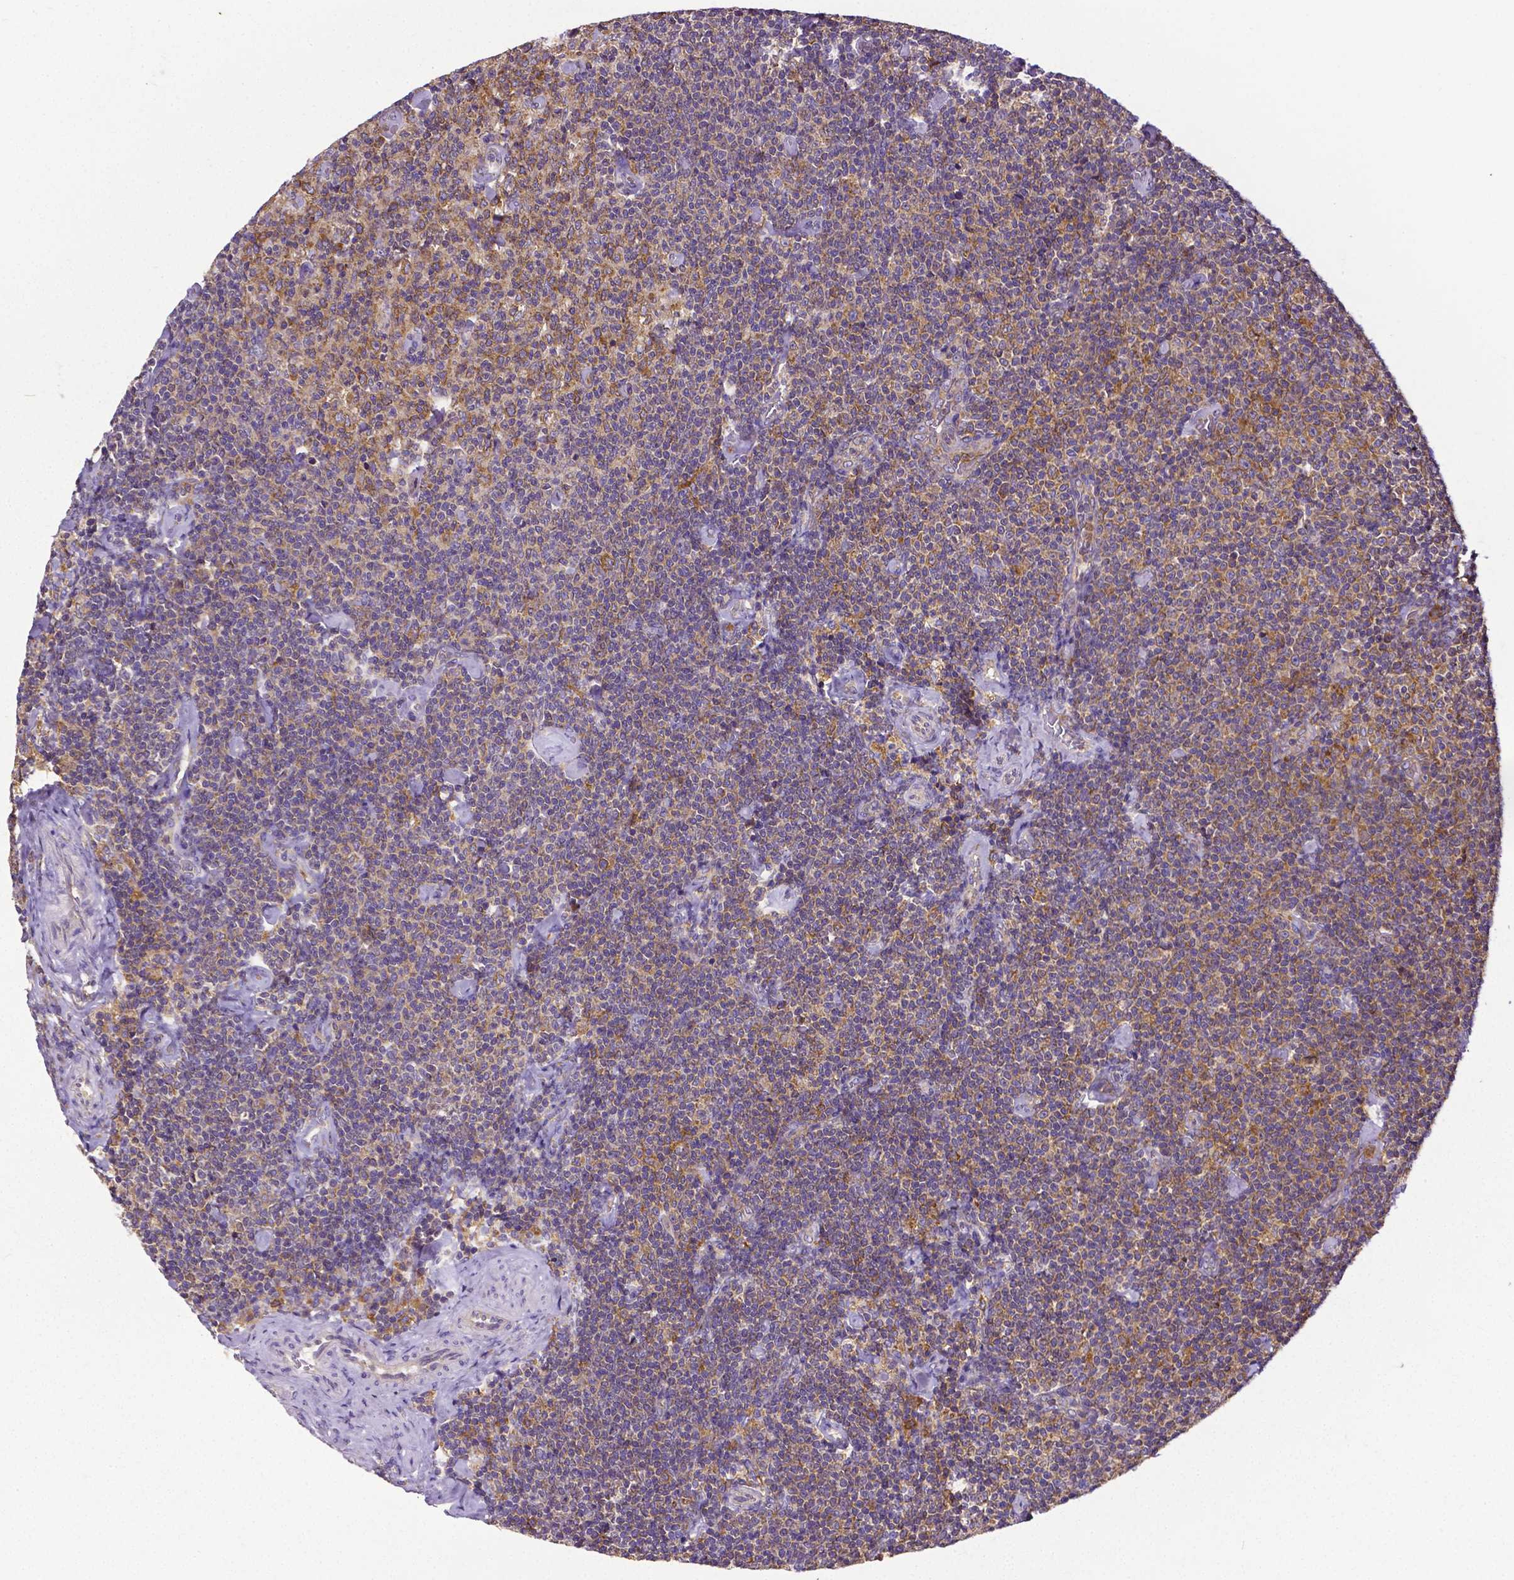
{"staining": {"intensity": "weak", "quantity": "25%-75%", "location": "cytoplasmic/membranous"}, "tissue": "lymphoma", "cell_type": "Tumor cells", "image_type": "cancer", "snomed": [{"axis": "morphology", "description": "Malignant lymphoma, non-Hodgkin's type, Low grade"}, {"axis": "topography", "description": "Lymph node"}], "caption": "This is a photomicrograph of IHC staining of malignant lymphoma, non-Hodgkin's type (low-grade), which shows weak positivity in the cytoplasmic/membranous of tumor cells.", "gene": "DICER1", "patient": {"sex": "male", "age": 81}}